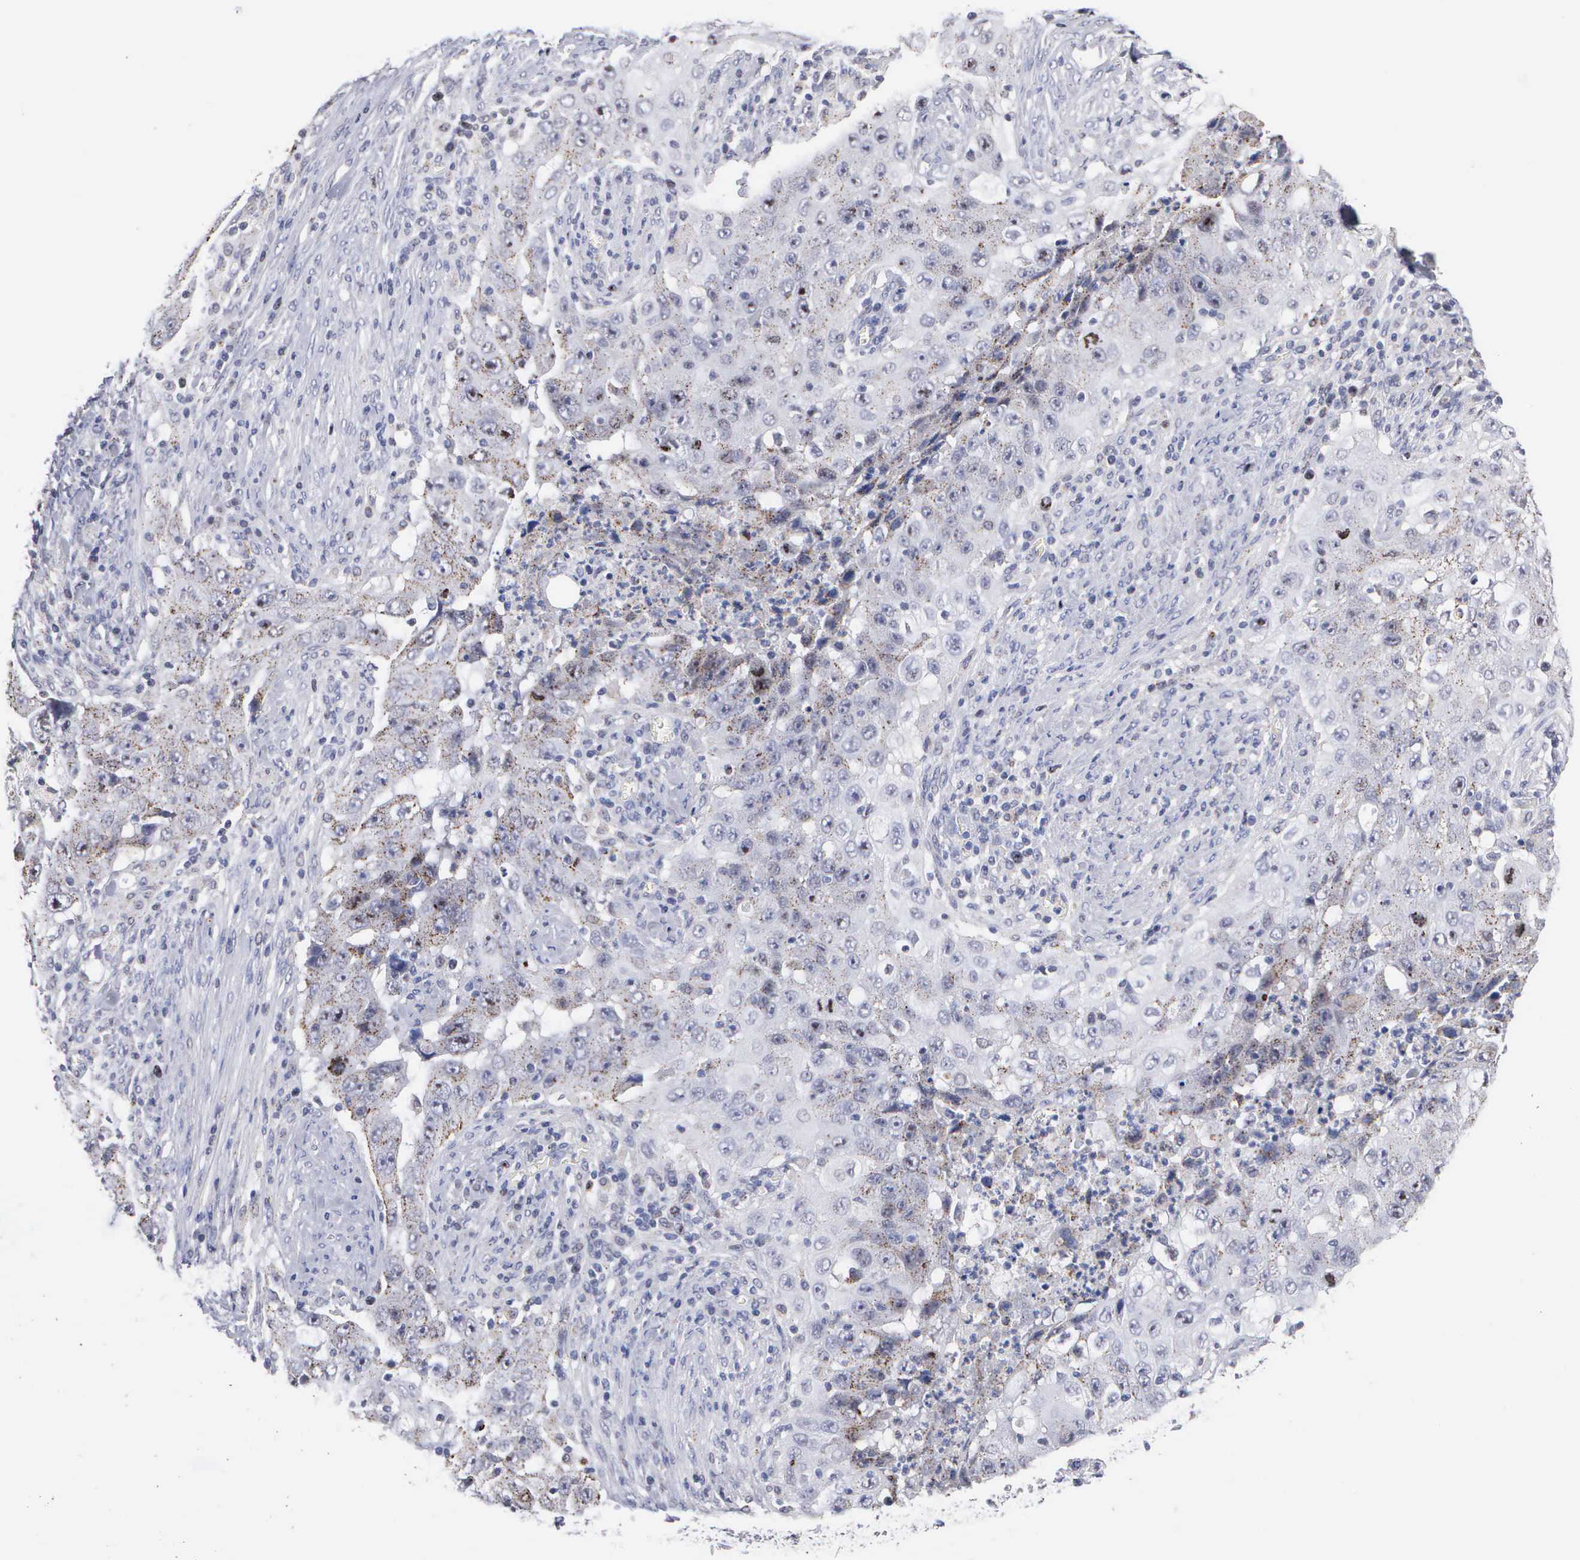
{"staining": {"intensity": "negative", "quantity": "none", "location": "none"}, "tissue": "lung cancer", "cell_type": "Tumor cells", "image_type": "cancer", "snomed": [{"axis": "morphology", "description": "Squamous cell carcinoma, NOS"}, {"axis": "topography", "description": "Lung"}], "caption": "Image shows no significant protein expression in tumor cells of lung cancer.", "gene": "KDM6A", "patient": {"sex": "male", "age": 64}}